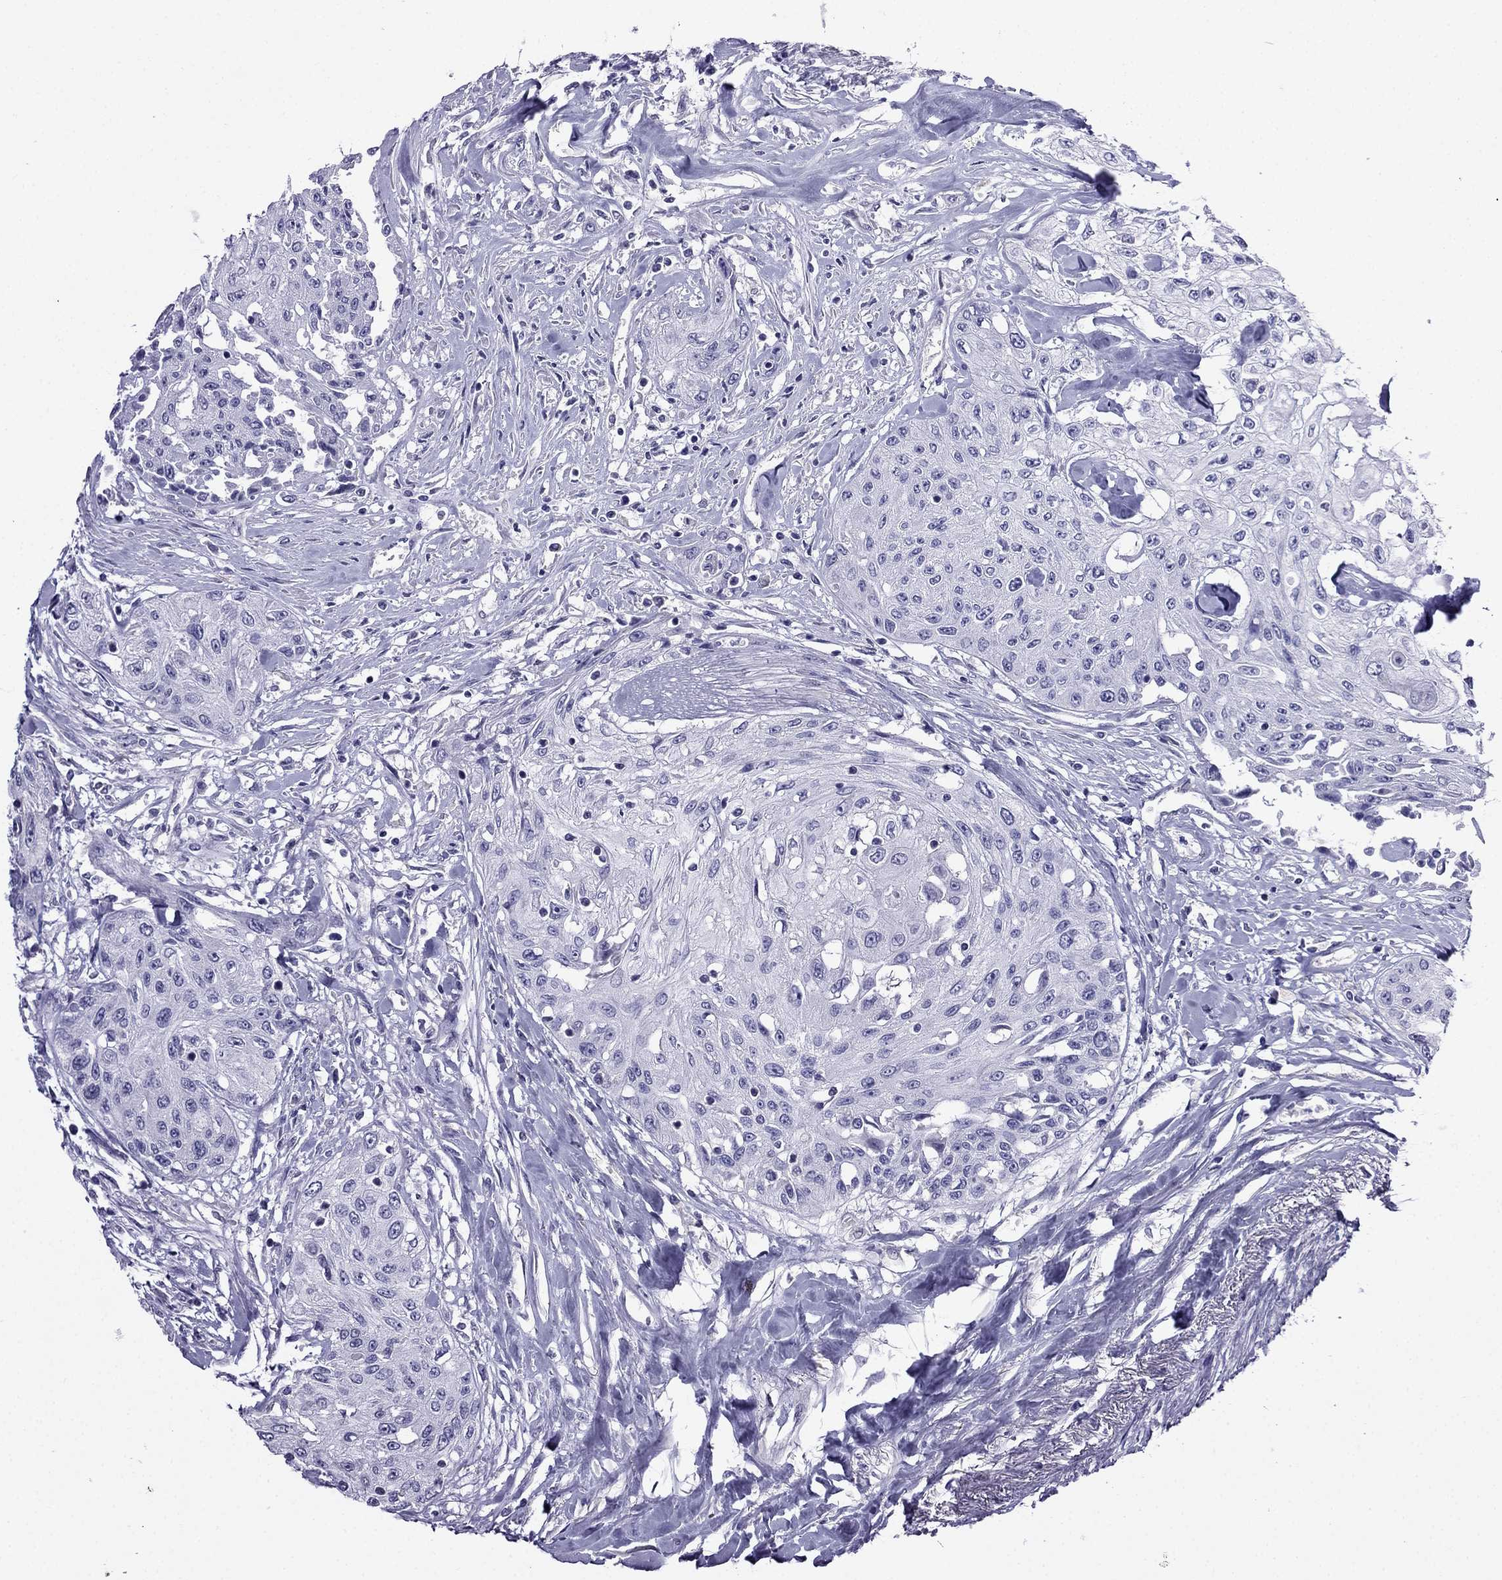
{"staining": {"intensity": "negative", "quantity": "none", "location": "none"}, "tissue": "head and neck cancer", "cell_type": "Tumor cells", "image_type": "cancer", "snomed": [{"axis": "morphology", "description": "Normal tissue, NOS"}, {"axis": "morphology", "description": "Squamous cell carcinoma, NOS"}, {"axis": "topography", "description": "Oral tissue"}, {"axis": "topography", "description": "Peripheral nerve tissue"}, {"axis": "topography", "description": "Head-Neck"}], "caption": "High magnification brightfield microscopy of head and neck cancer stained with DAB (3,3'-diaminobenzidine) (brown) and counterstained with hematoxylin (blue): tumor cells show no significant staining. (Stains: DAB immunohistochemistry with hematoxylin counter stain, Microscopy: brightfield microscopy at high magnification).", "gene": "SCNN1D", "patient": {"sex": "female", "age": 59}}